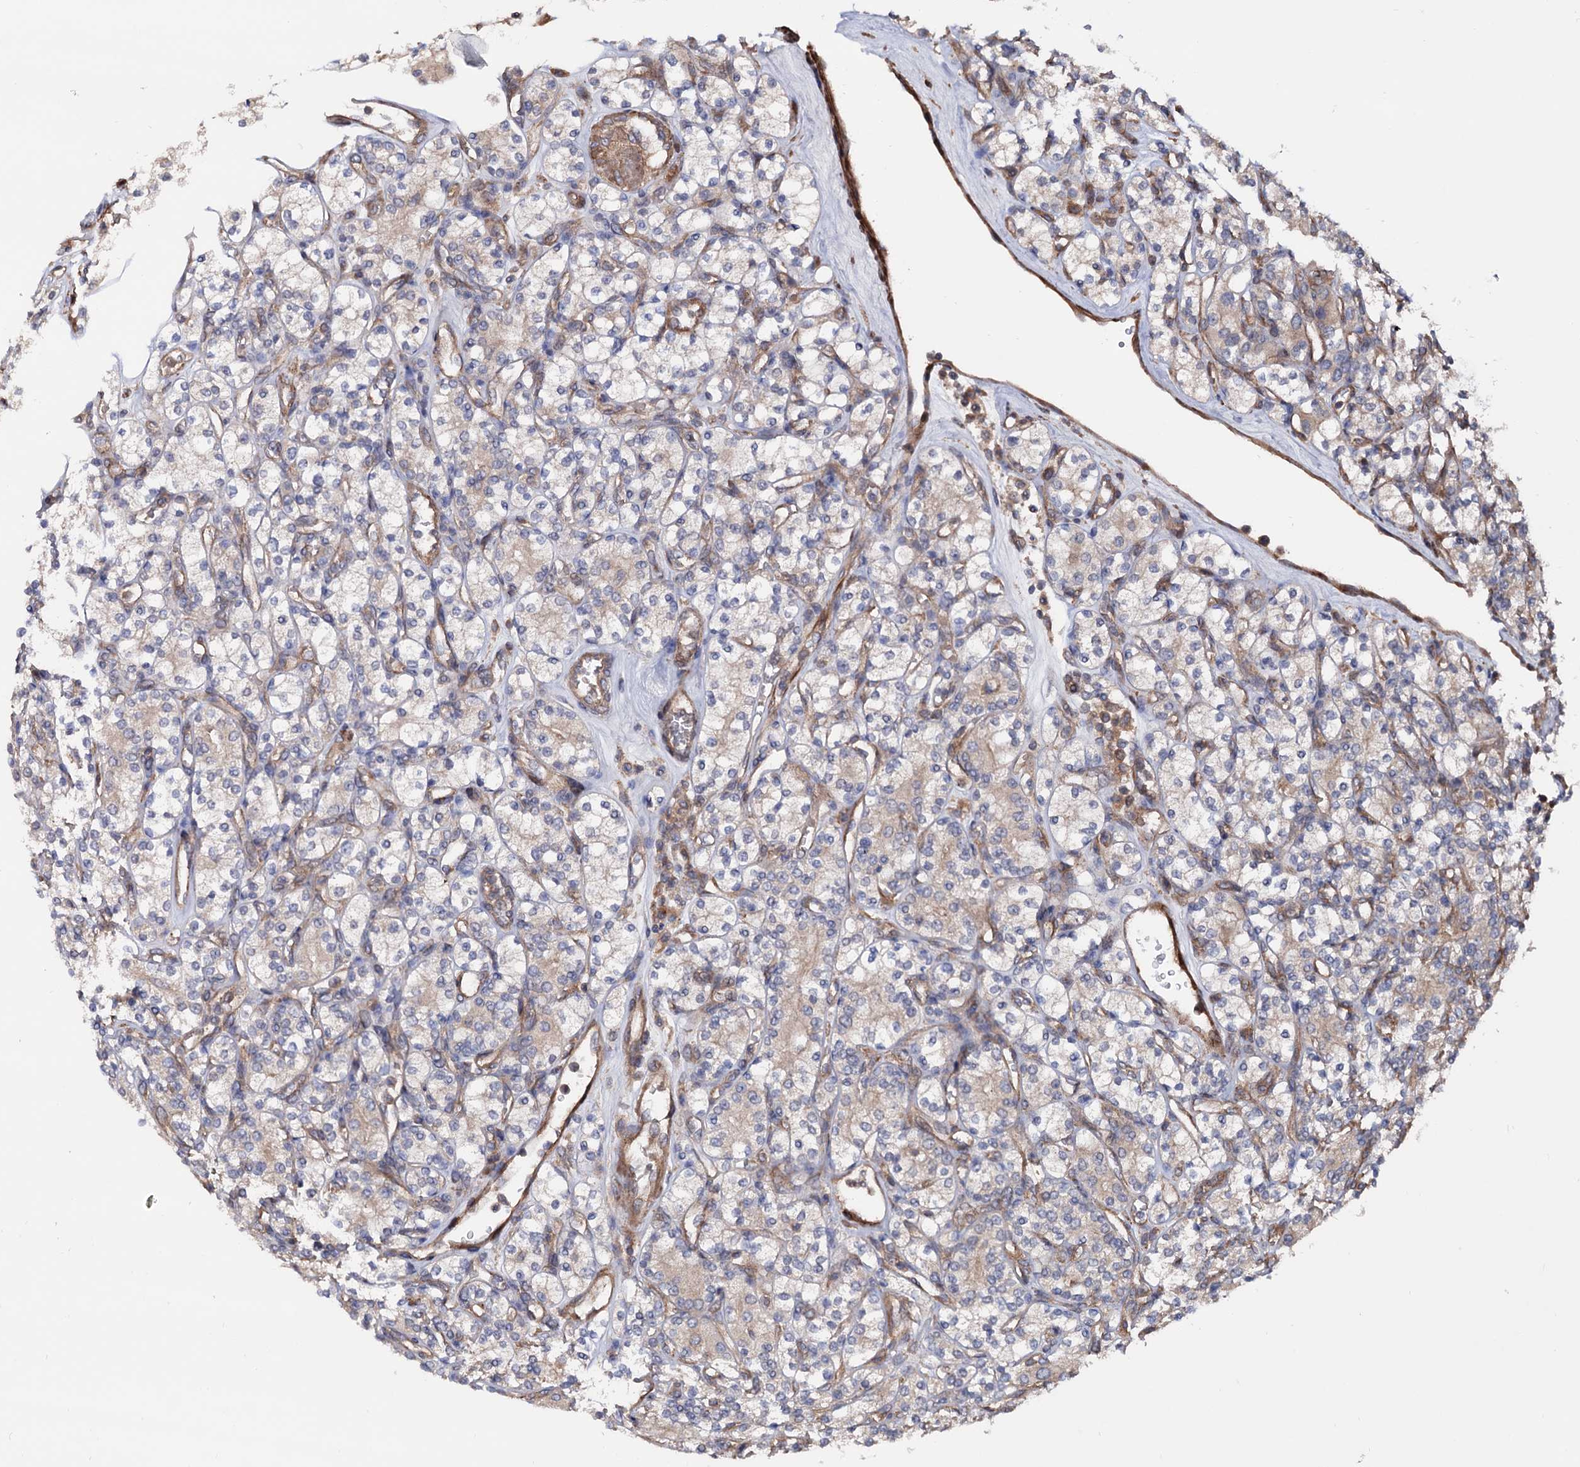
{"staining": {"intensity": "weak", "quantity": "<25%", "location": "cytoplasmic/membranous"}, "tissue": "renal cancer", "cell_type": "Tumor cells", "image_type": "cancer", "snomed": [{"axis": "morphology", "description": "Adenocarcinoma, NOS"}, {"axis": "topography", "description": "Kidney"}], "caption": "DAB immunohistochemical staining of adenocarcinoma (renal) demonstrates no significant expression in tumor cells.", "gene": "FERMT2", "patient": {"sex": "male", "age": 77}}